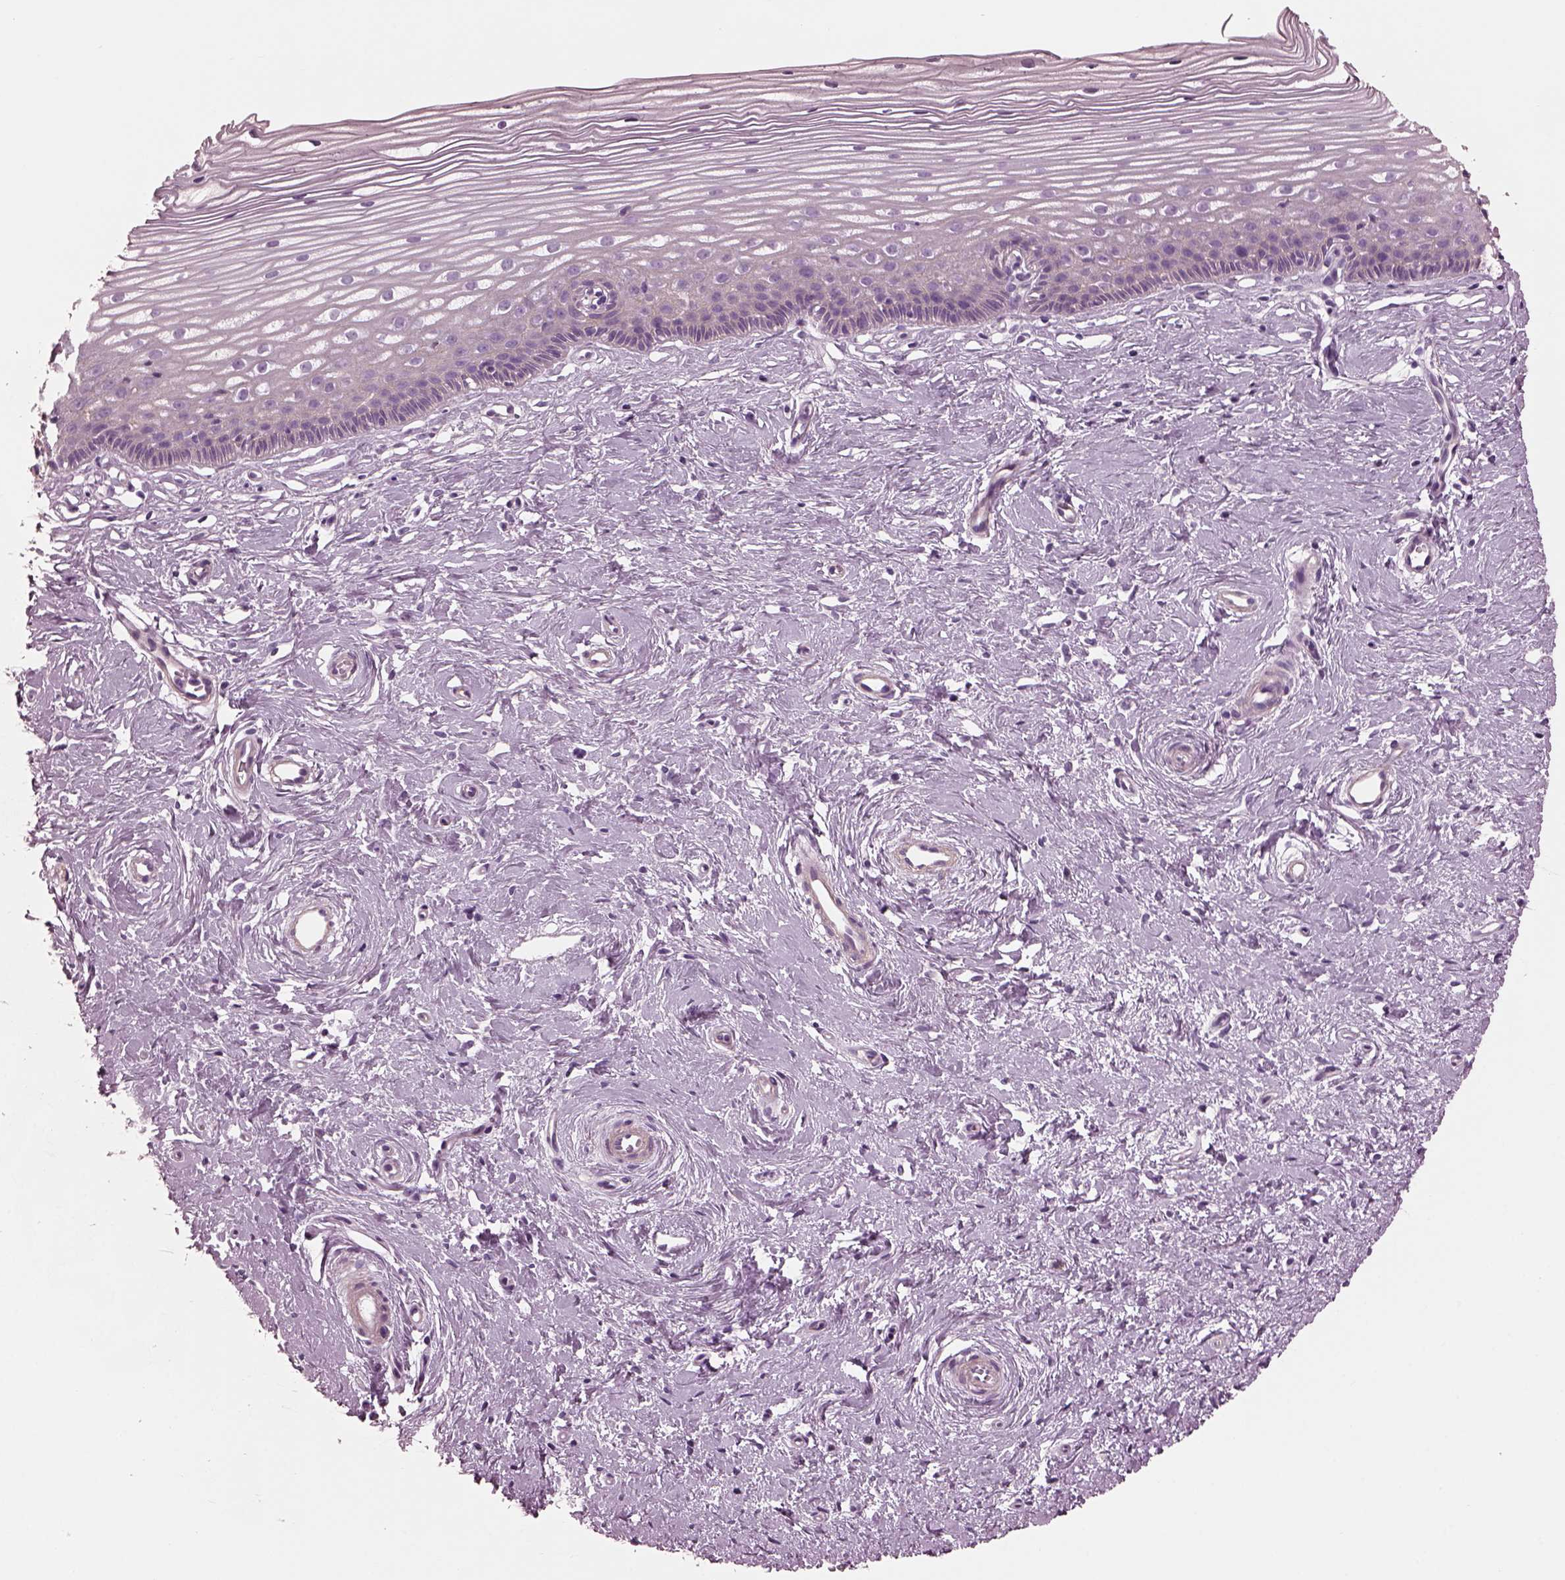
{"staining": {"intensity": "negative", "quantity": "none", "location": "none"}, "tissue": "cervix", "cell_type": "Glandular cells", "image_type": "normal", "snomed": [{"axis": "morphology", "description": "Normal tissue, NOS"}, {"axis": "topography", "description": "Cervix"}], "caption": "Immunohistochemical staining of normal cervix reveals no significant expression in glandular cells.", "gene": "BFSP1", "patient": {"sex": "female", "age": 40}}